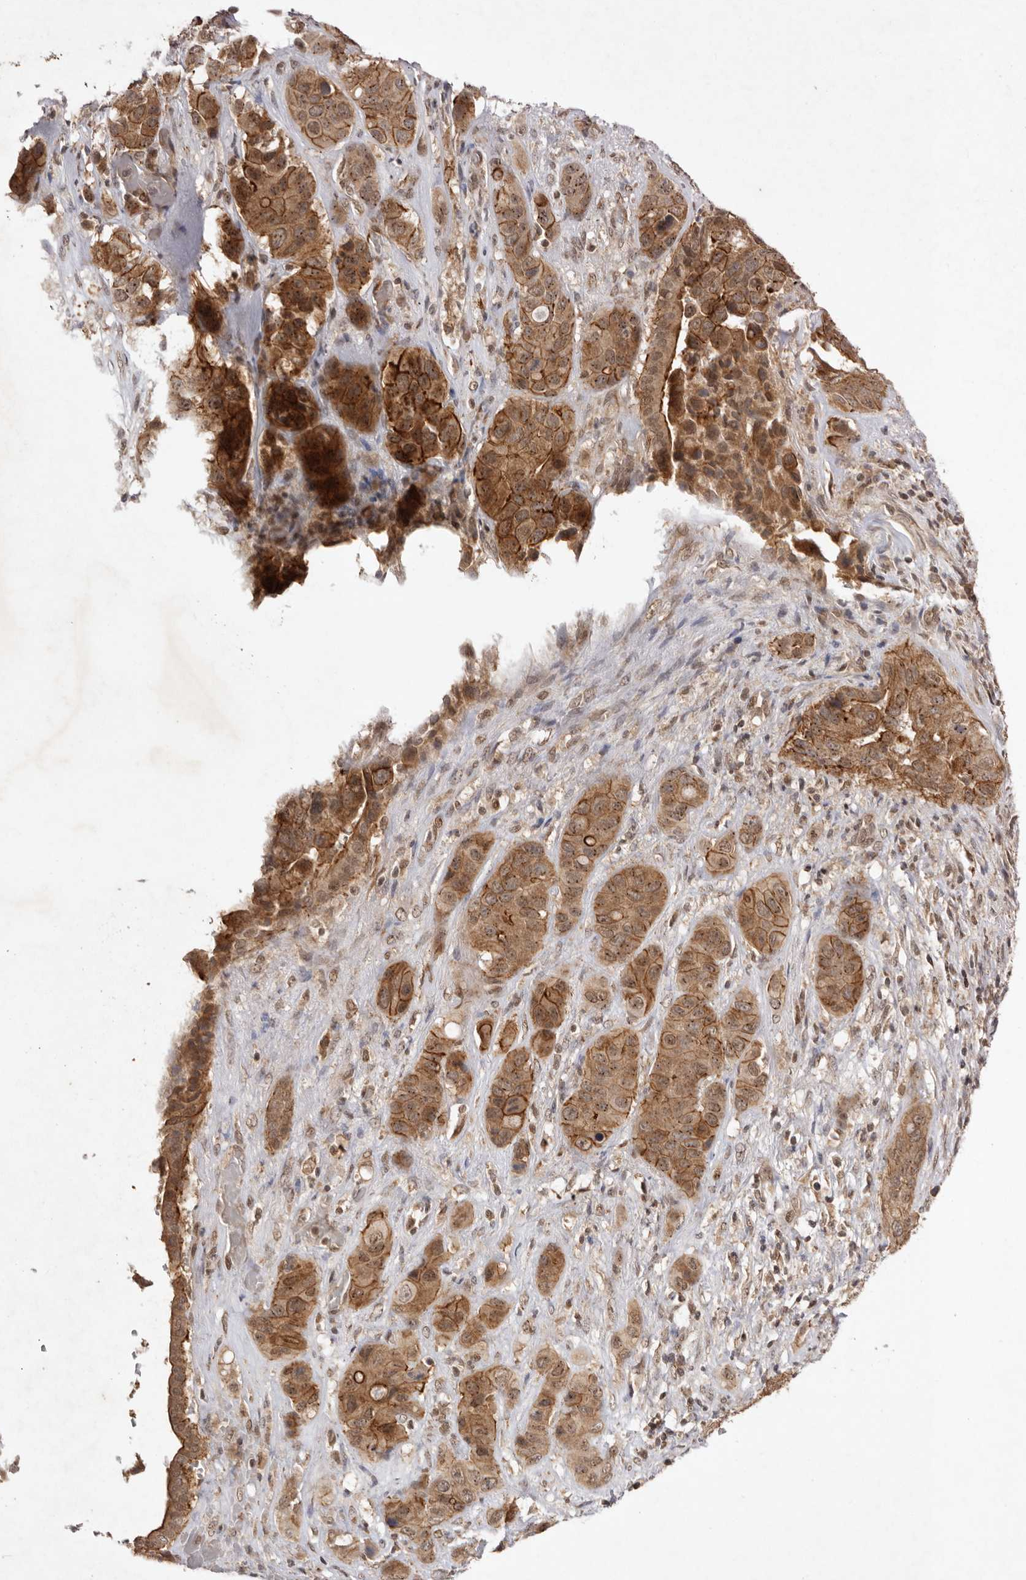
{"staining": {"intensity": "moderate", "quantity": ">75%", "location": "cytoplasmic/membranous"}, "tissue": "liver cancer", "cell_type": "Tumor cells", "image_type": "cancer", "snomed": [{"axis": "morphology", "description": "Cholangiocarcinoma"}, {"axis": "topography", "description": "Liver"}], "caption": "An immunohistochemistry image of neoplastic tissue is shown. Protein staining in brown shows moderate cytoplasmic/membranous positivity in cholangiocarcinoma (liver) within tumor cells. (DAB IHC, brown staining for protein, blue staining for nuclei).", "gene": "TARS2", "patient": {"sex": "female", "age": 52}}